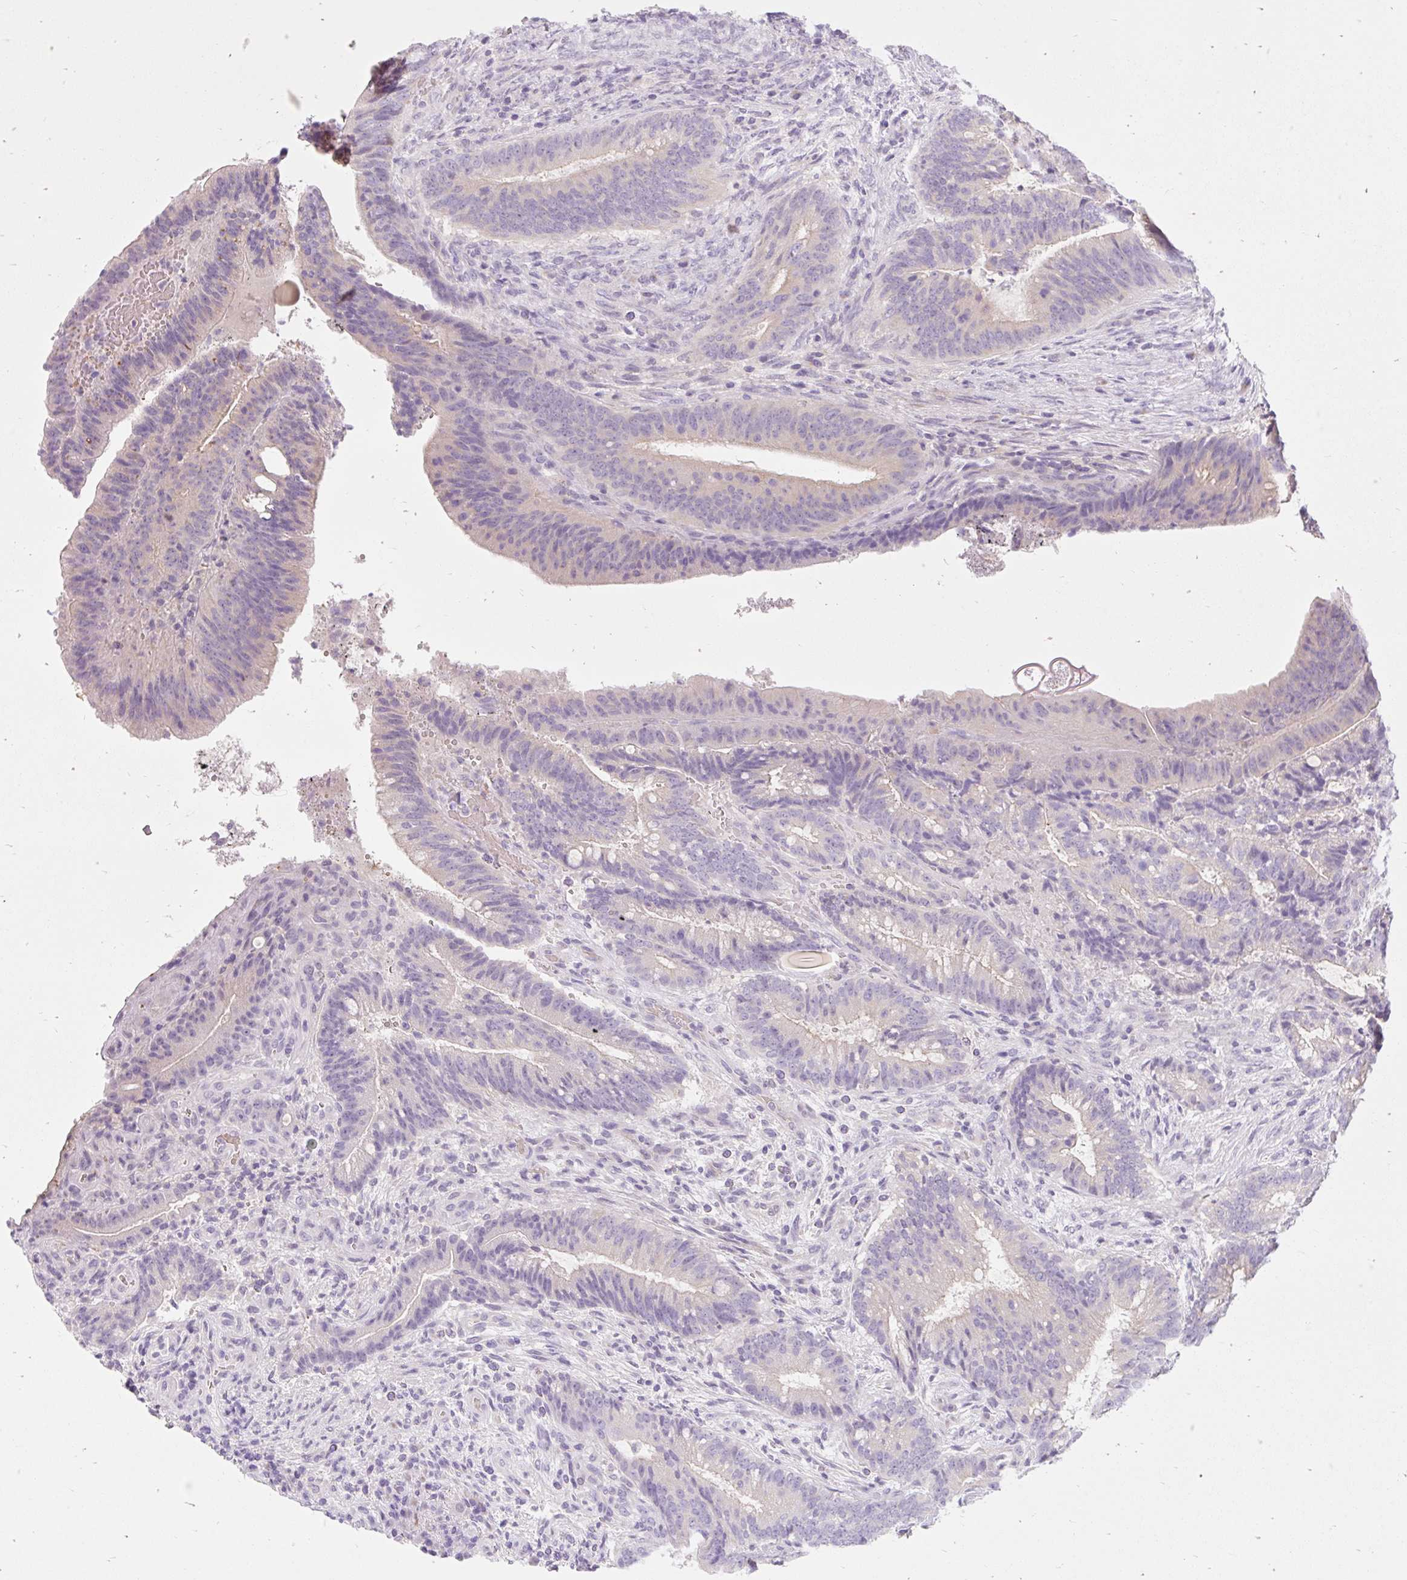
{"staining": {"intensity": "negative", "quantity": "none", "location": "none"}, "tissue": "colorectal cancer", "cell_type": "Tumor cells", "image_type": "cancer", "snomed": [{"axis": "morphology", "description": "Adenocarcinoma, NOS"}, {"axis": "topography", "description": "Colon"}], "caption": "Immunohistochemical staining of adenocarcinoma (colorectal) reveals no significant positivity in tumor cells.", "gene": "SLC28A1", "patient": {"sex": "female", "age": 43}}